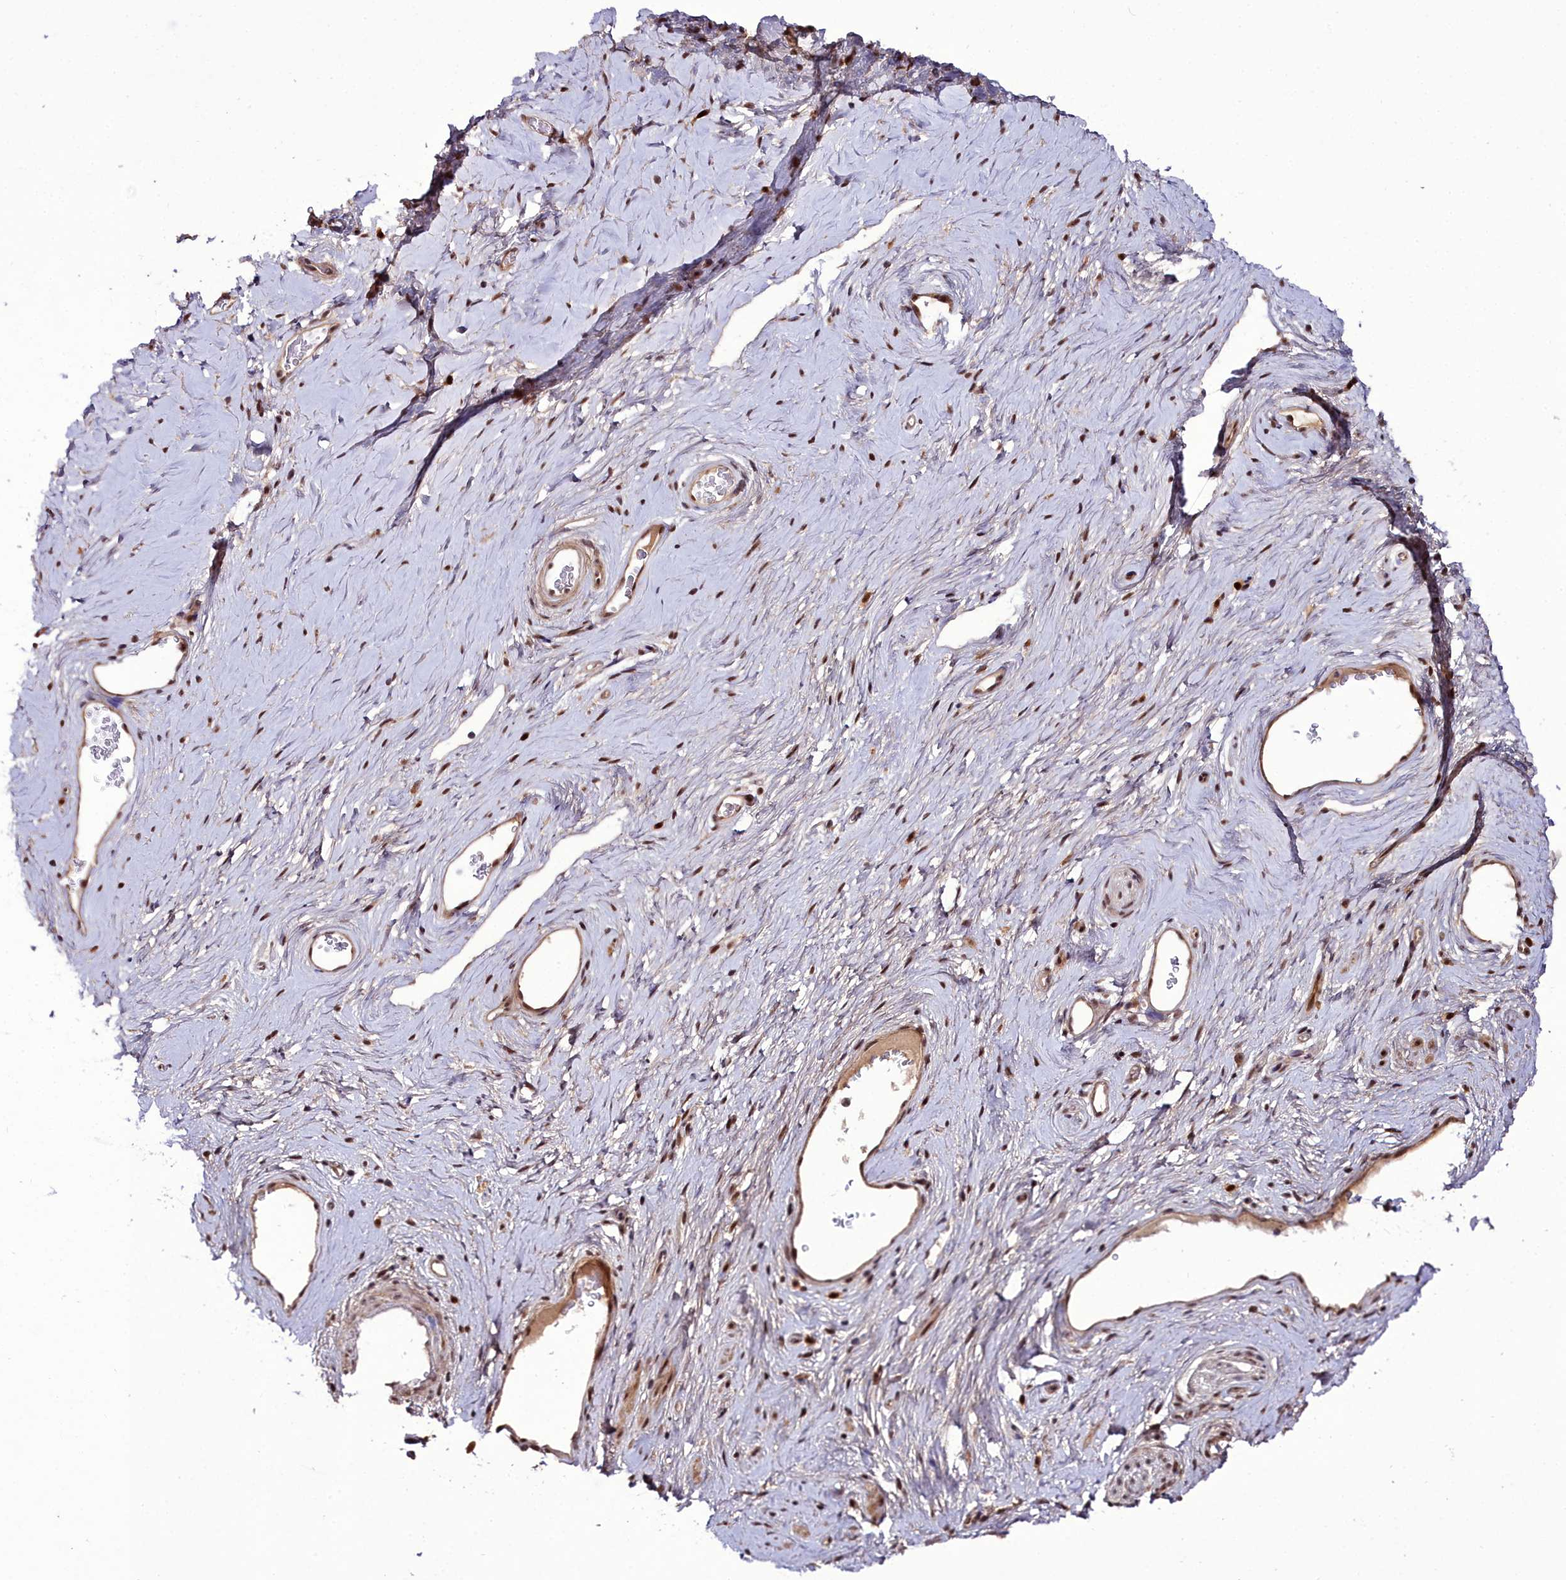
{"staining": {"intensity": "moderate", "quantity": ">75%", "location": "cytoplasmic/membranous,nuclear"}, "tissue": "soft tissue", "cell_type": "Fibroblasts", "image_type": "normal", "snomed": [{"axis": "morphology", "description": "Normal tissue, NOS"}, {"axis": "morphology", "description": "Adenocarcinoma, NOS"}, {"axis": "topography", "description": "Rectum"}, {"axis": "topography", "description": "Vagina"}, {"axis": "topography", "description": "Peripheral nerve tissue"}], "caption": "Protein expression analysis of benign human soft tissue reveals moderate cytoplasmic/membranous,nuclear staining in approximately >75% of fibroblasts. The protein of interest is stained brown, and the nuclei are stained in blue (DAB IHC with brightfield microscopy, high magnification).", "gene": "CXXC1", "patient": {"sex": "female", "age": 71}}